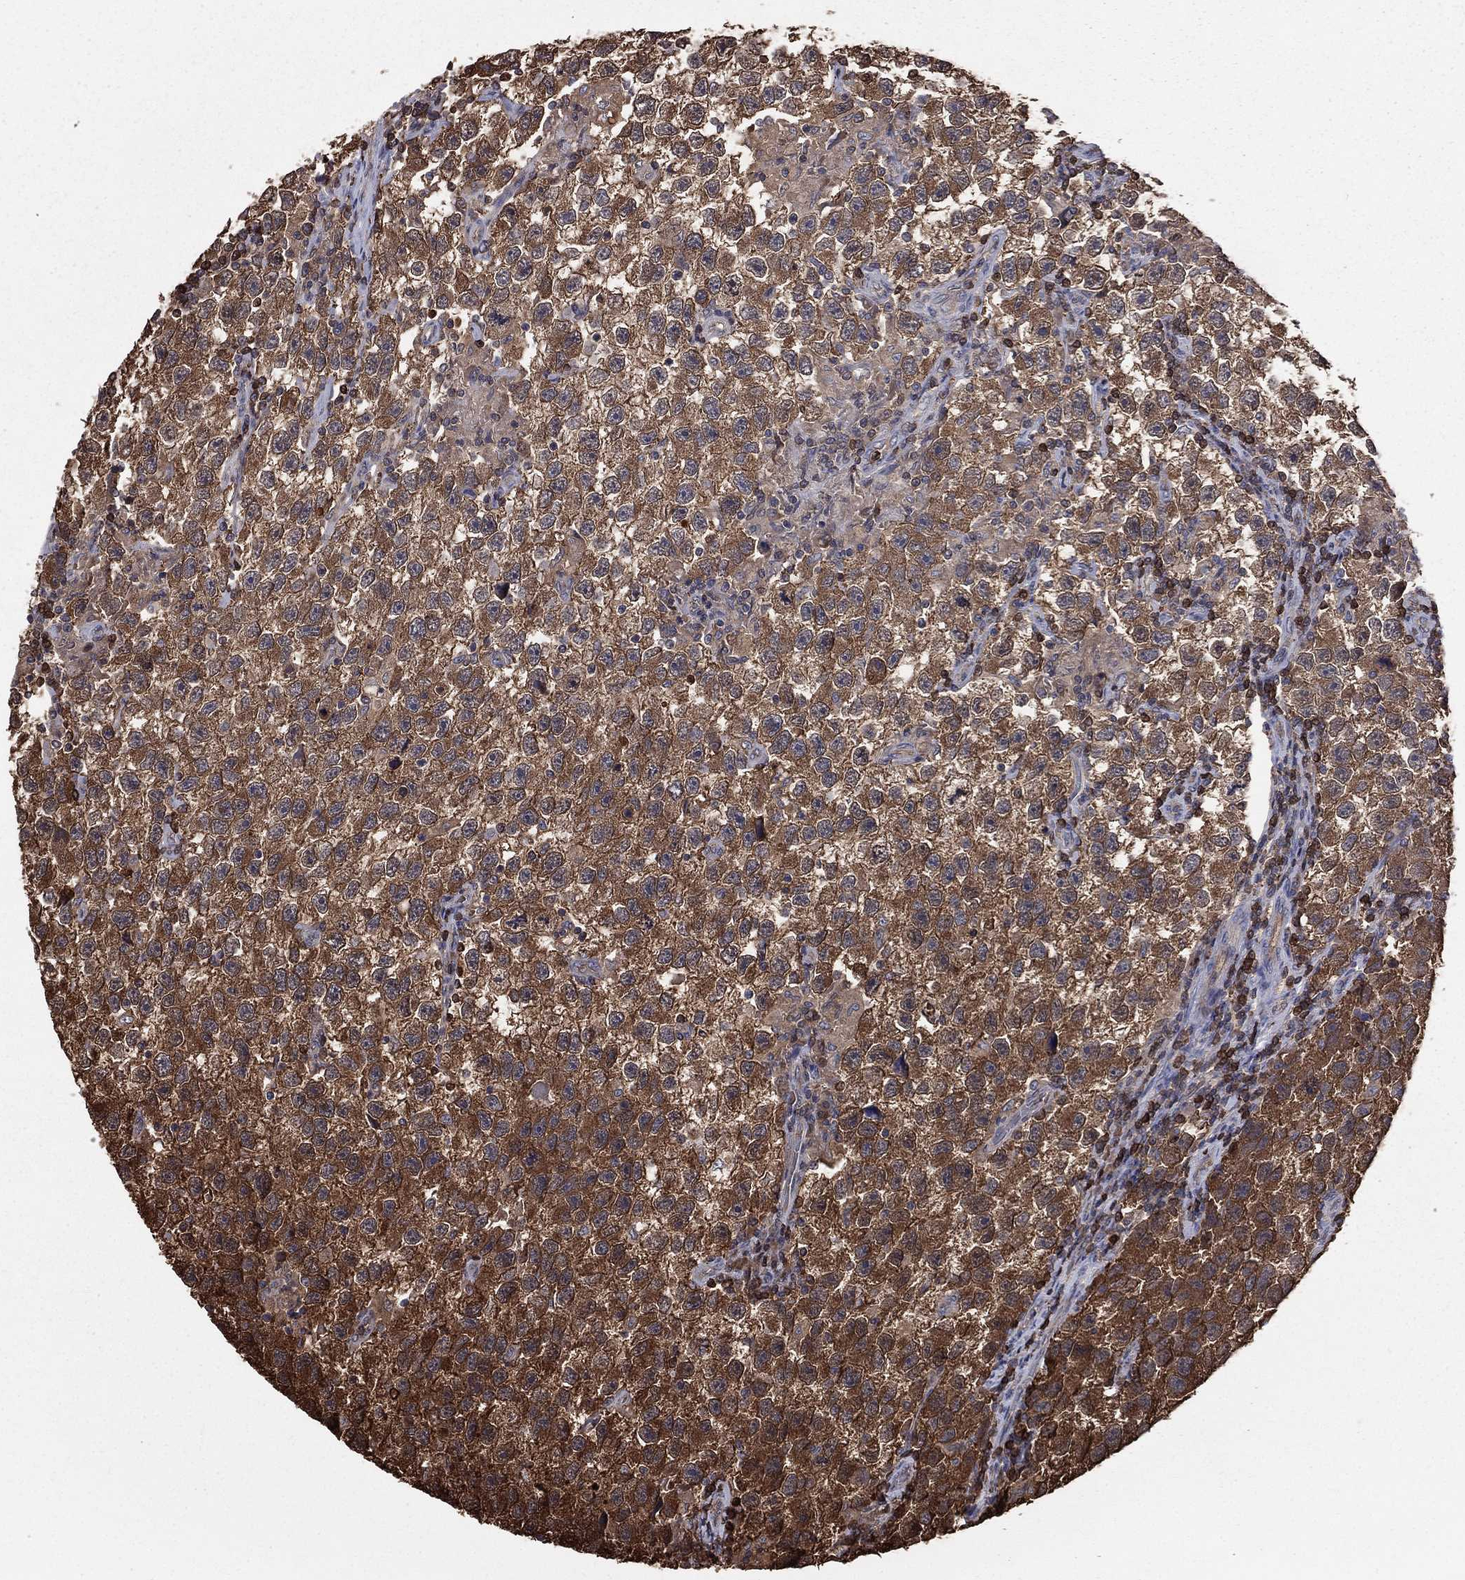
{"staining": {"intensity": "strong", "quantity": "25%-75%", "location": "cytoplasmic/membranous"}, "tissue": "testis cancer", "cell_type": "Tumor cells", "image_type": "cancer", "snomed": [{"axis": "morphology", "description": "Seminoma, NOS"}, {"axis": "topography", "description": "Testis"}], "caption": "The image displays immunohistochemical staining of testis seminoma. There is strong cytoplasmic/membranous positivity is identified in approximately 25%-75% of tumor cells.", "gene": "TBC1D2", "patient": {"sex": "male", "age": 26}}